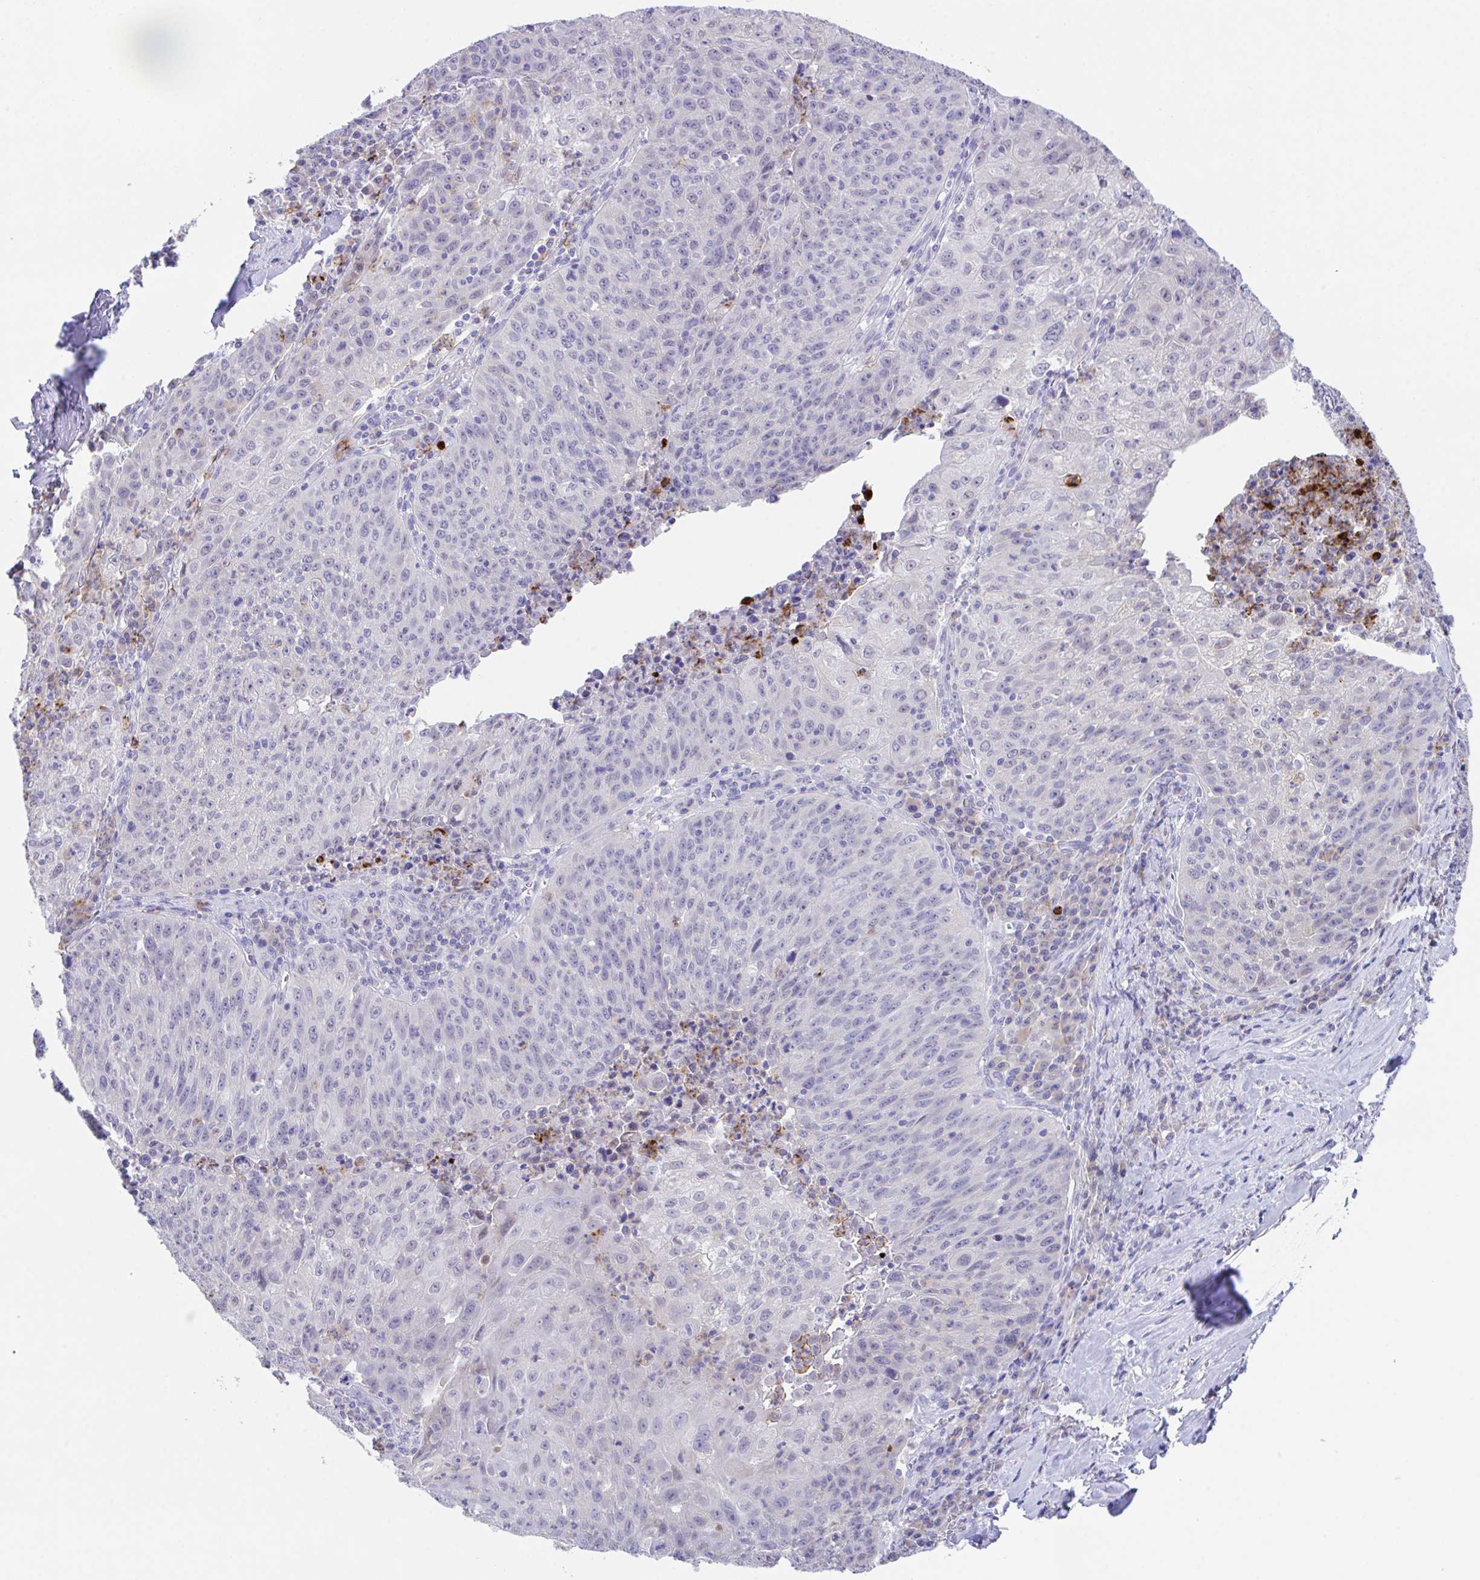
{"staining": {"intensity": "negative", "quantity": "none", "location": "none"}, "tissue": "lung cancer", "cell_type": "Tumor cells", "image_type": "cancer", "snomed": [{"axis": "morphology", "description": "Squamous cell carcinoma, NOS"}, {"axis": "morphology", "description": "Squamous cell carcinoma, metastatic, NOS"}, {"axis": "topography", "description": "Bronchus"}, {"axis": "topography", "description": "Lung"}], "caption": "A histopathology image of lung cancer (squamous cell carcinoma) stained for a protein reveals no brown staining in tumor cells.", "gene": "HOXB4", "patient": {"sex": "male", "age": 62}}